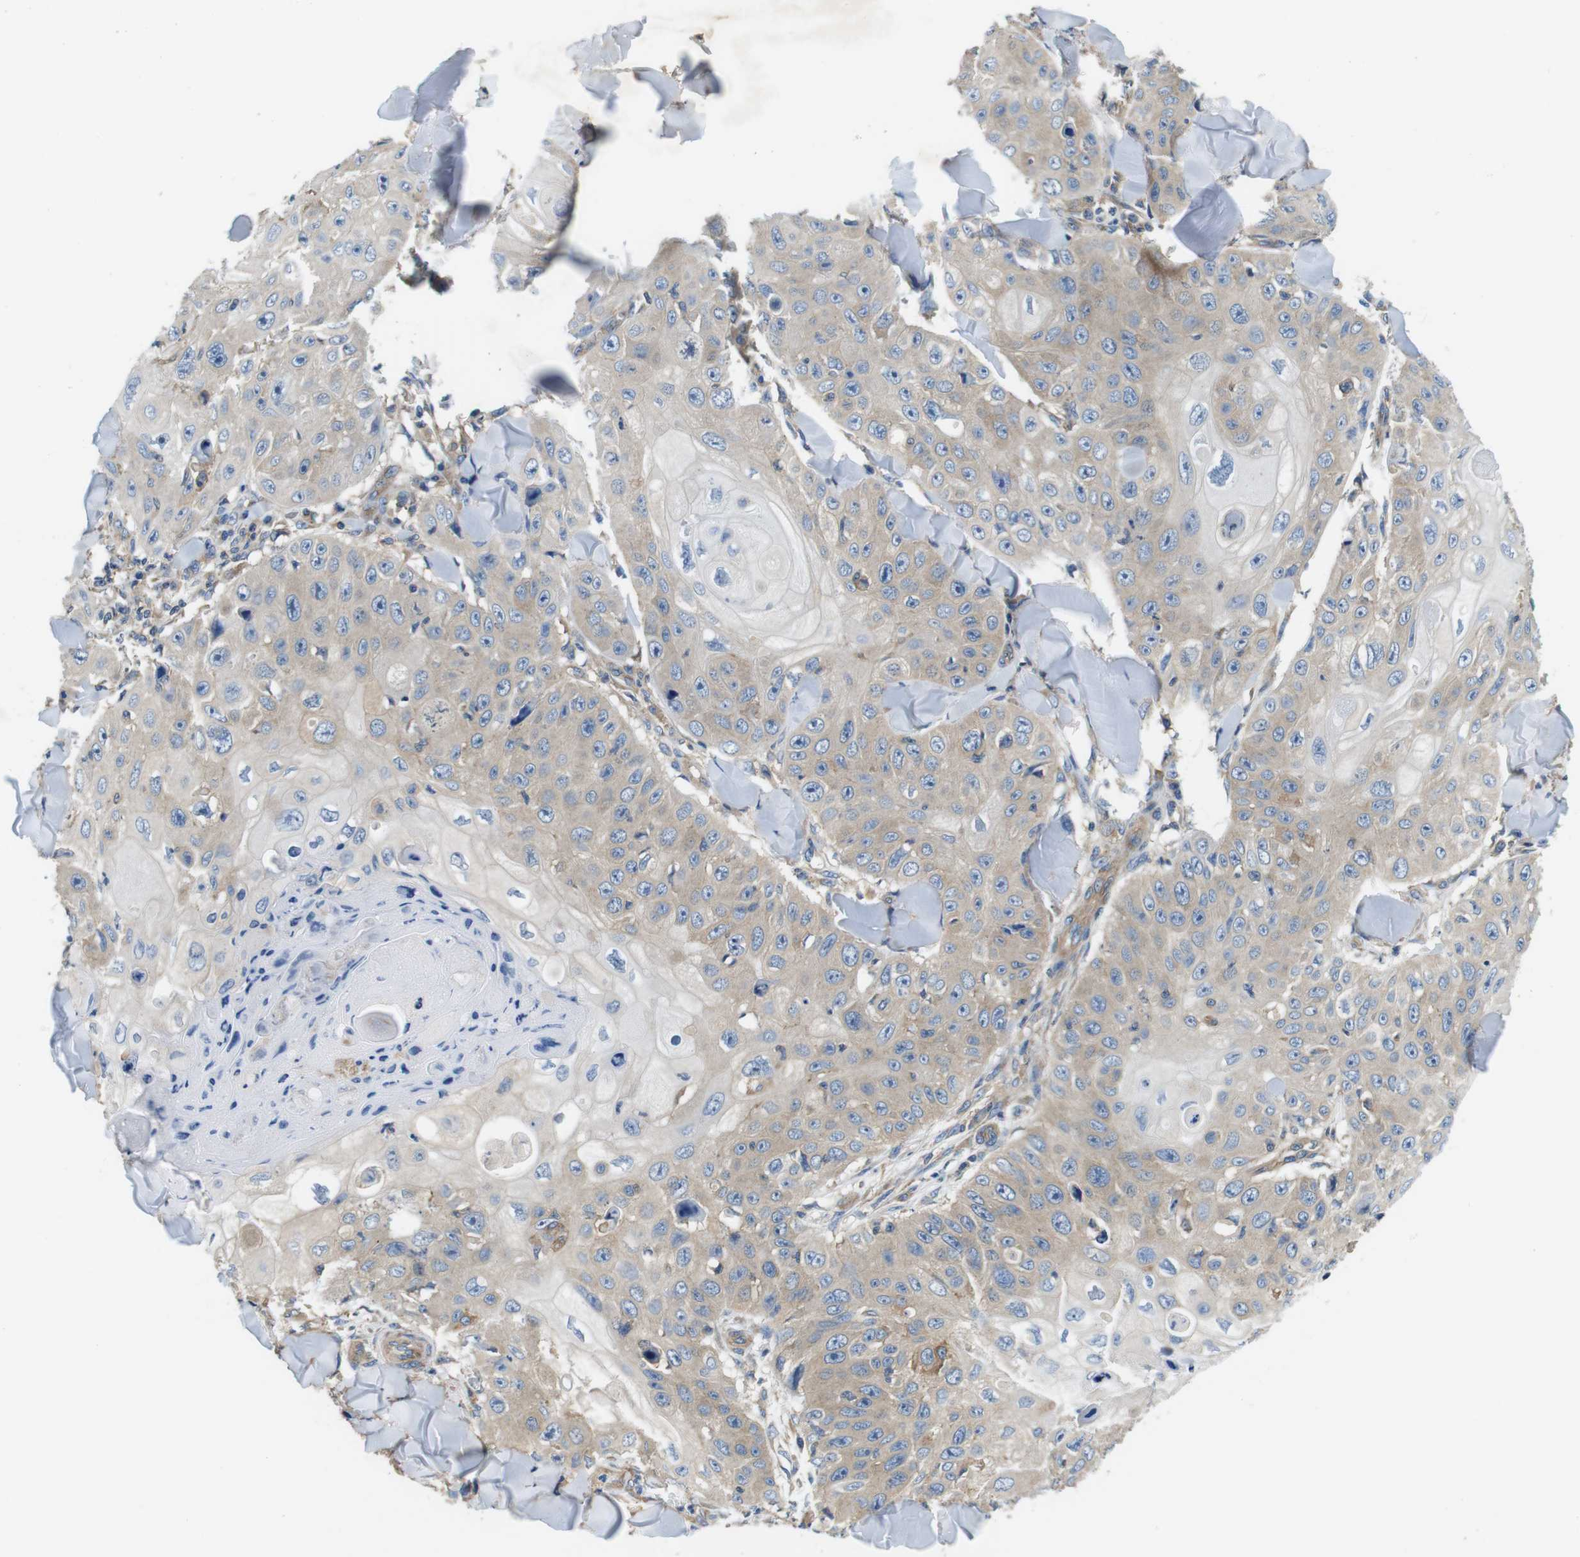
{"staining": {"intensity": "weak", "quantity": ">75%", "location": "cytoplasmic/membranous"}, "tissue": "skin cancer", "cell_type": "Tumor cells", "image_type": "cancer", "snomed": [{"axis": "morphology", "description": "Squamous cell carcinoma, NOS"}, {"axis": "topography", "description": "Skin"}], "caption": "About >75% of tumor cells in human squamous cell carcinoma (skin) reveal weak cytoplasmic/membranous protein staining as visualized by brown immunohistochemical staining.", "gene": "DENND4C", "patient": {"sex": "male", "age": 86}}